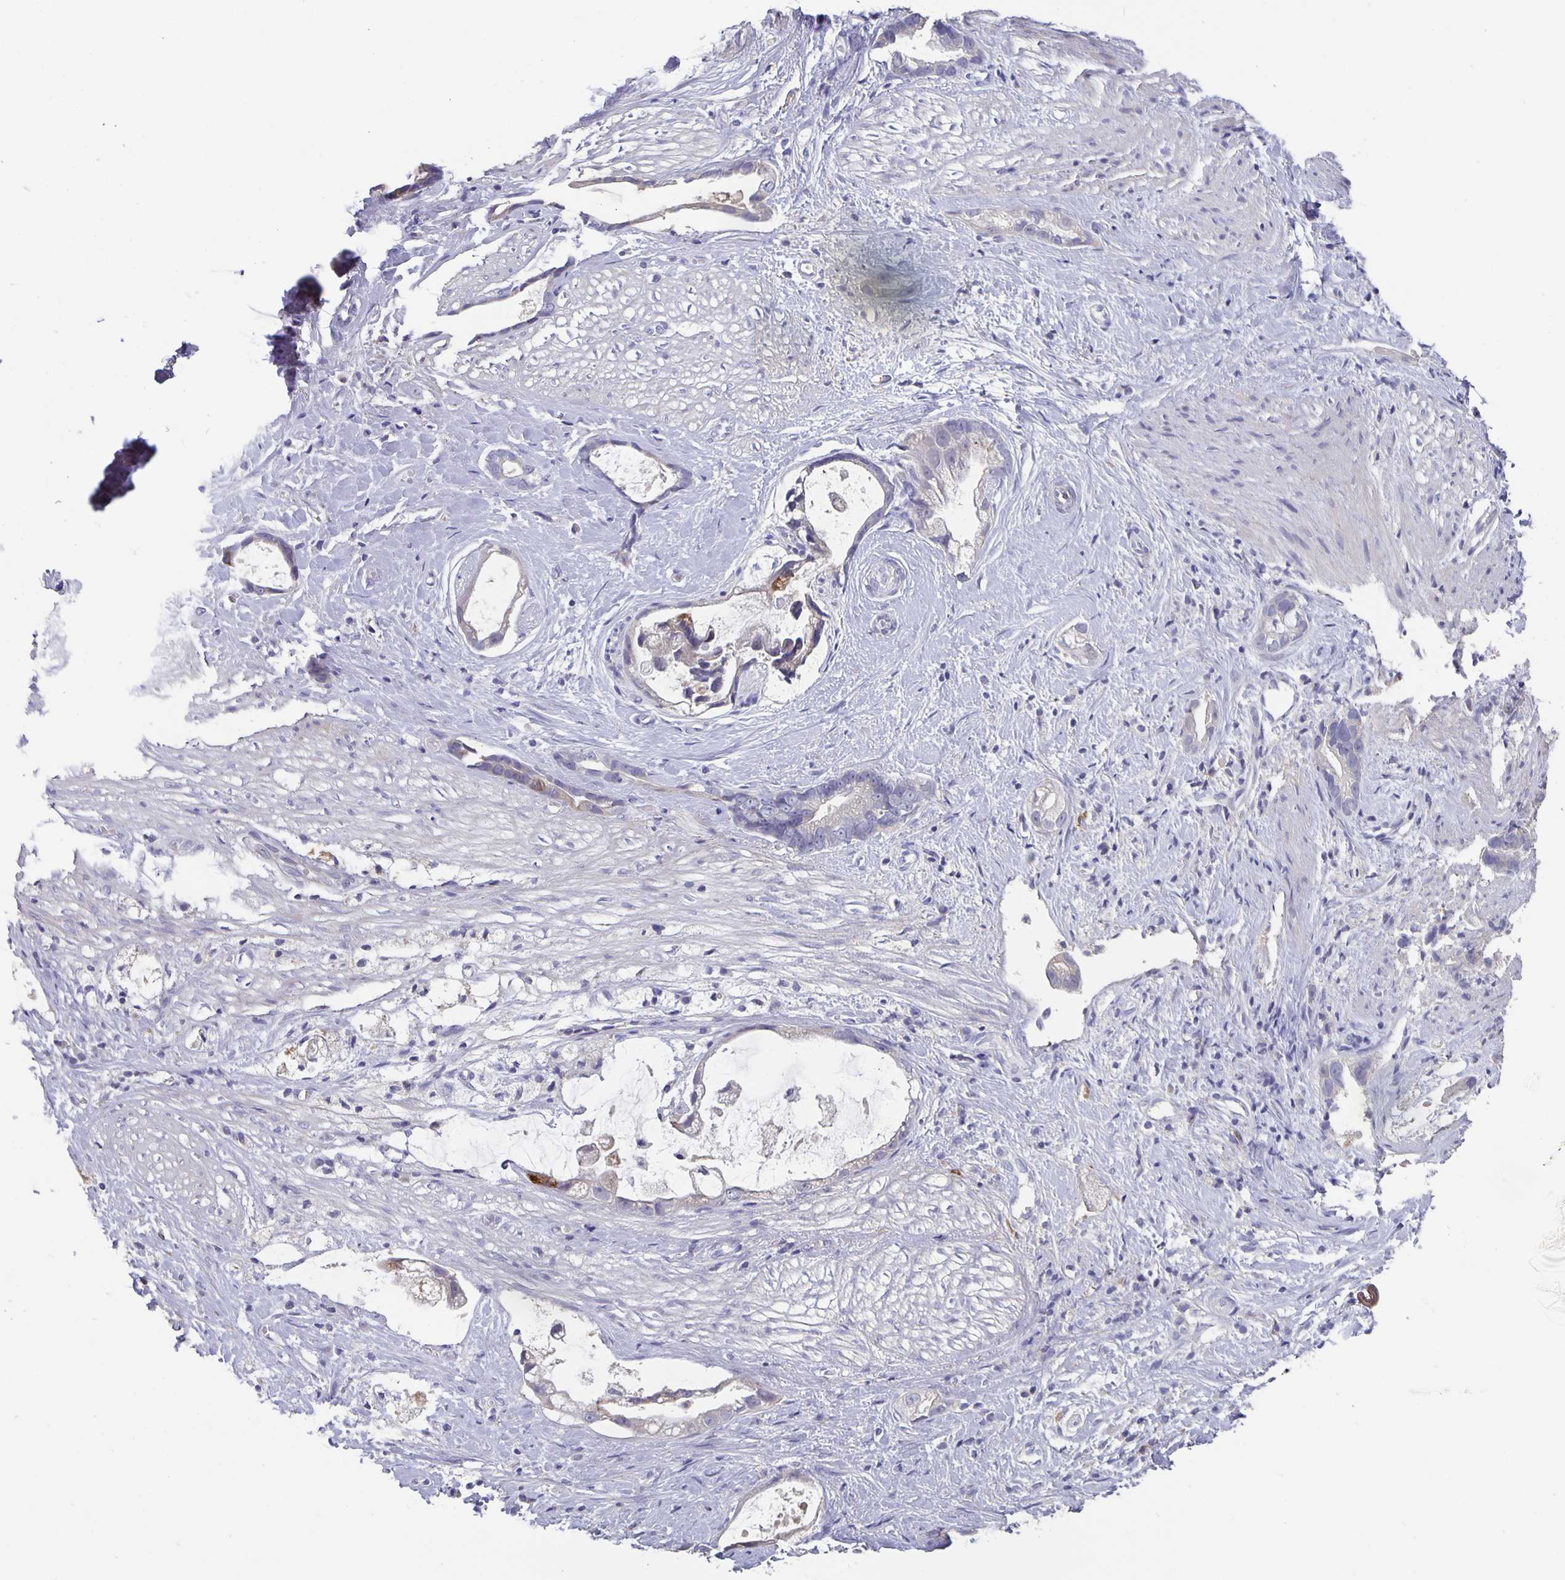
{"staining": {"intensity": "negative", "quantity": "none", "location": "none"}, "tissue": "stomach cancer", "cell_type": "Tumor cells", "image_type": "cancer", "snomed": [{"axis": "morphology", "description": "Adenocarcinoma, NOS"}, {"axis": "topography", "description": "Stomach"}], "caption": "Photomicrograph shows no significant protein staining in tumor cells of stomach adenocarcinoma.", "gene": "GDF15", "patient": {"sex": "male", "age": 55}}